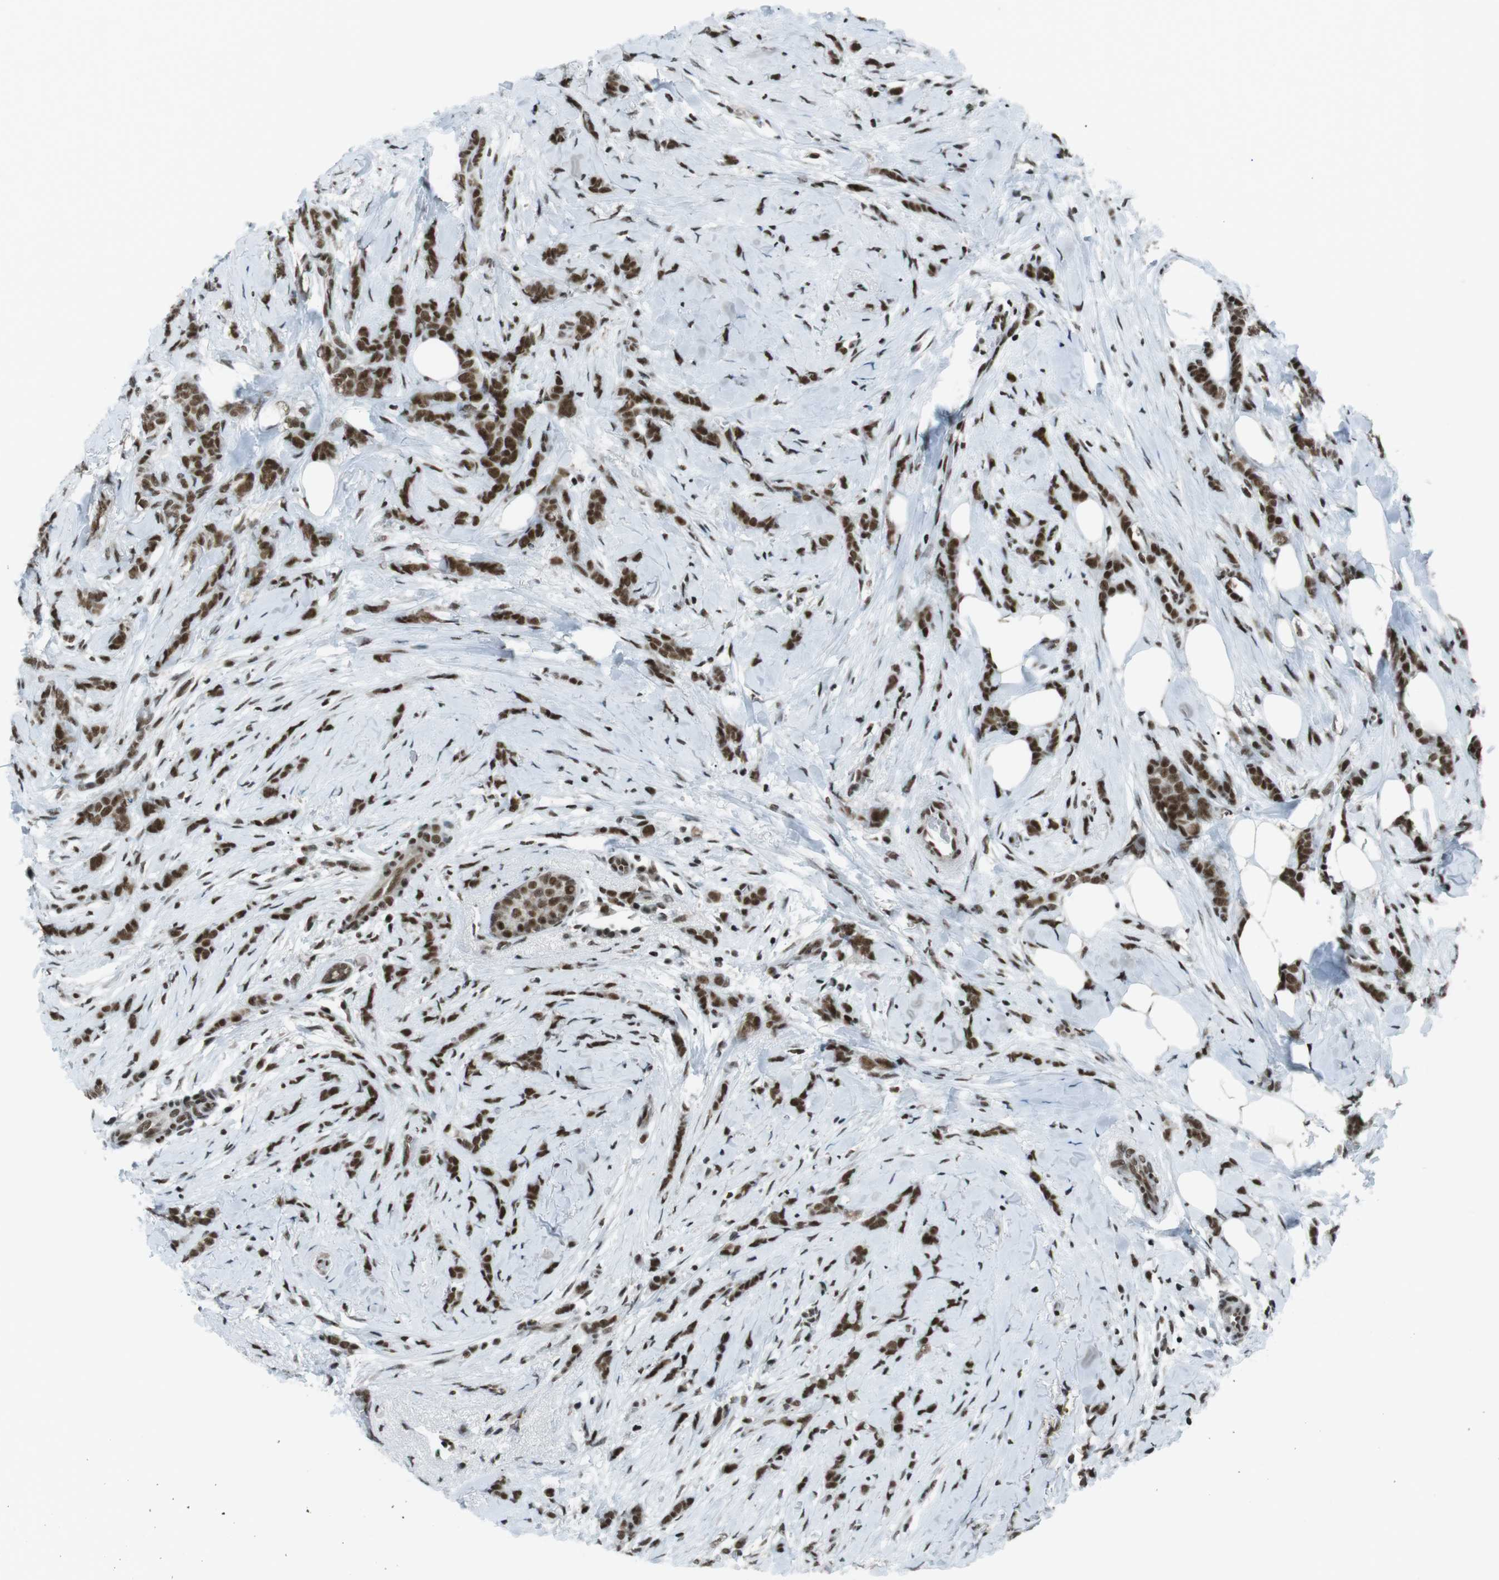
{"staining": {"intensity": "strong", "quantity": ">75%", "location": "nuclear"}, "tissue": "breast cancer", "cell_type": "Tumor cells", "image_type": "cancer", "snomed": [{"axis": "morphology", "description": "Lobular carcinoma, in situ"}, {"axis": "morphology", "description": "Lobular carcinoma"}, {"axis": "topography", "description": "Breast"}], "caption": "Breast cancer (lobular carcinoma) stained with a brown dye exhibits strong nuclear positive positivity in about >75% of tumor cells.", "gene": "TAF1", "patient": {"sex": "female", "age": 41}}